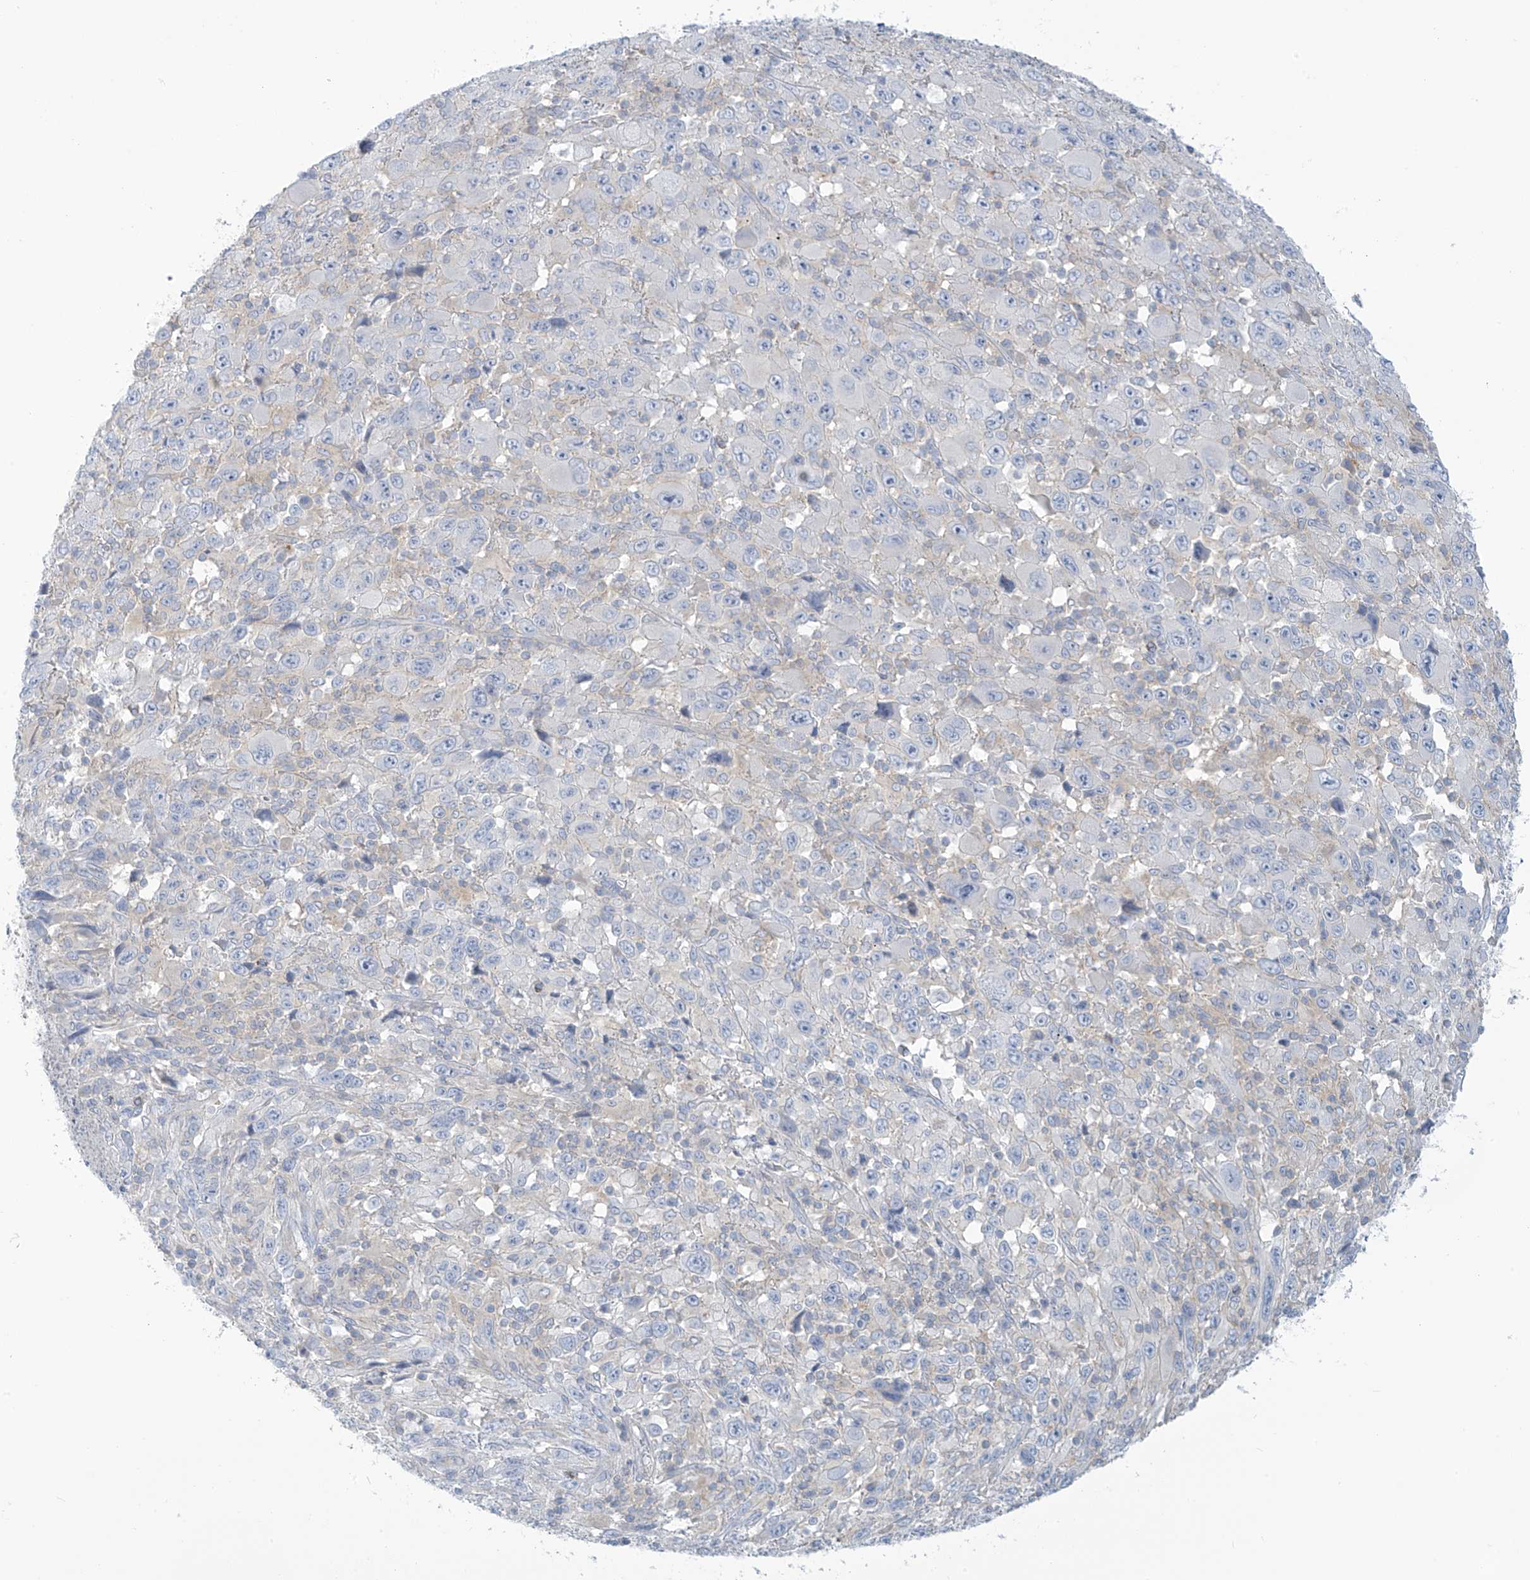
{"staining": {"intensity": "negative", "quantity": "none", "location": "none"}, "tissue": "melanoma", "cell_type": "Tumor cells", "image_type": "cancer", "snomed": [{"axis": "morphology", "description": "Malignant melanoma, Metastatic site"}, {"axis": "topography", "description": "Skin"}], "caption": "There is no significant expression in tumor cells of melanoma. (Brightfield microscopy of DAB (3,3'-diaminobenzidine) IHC at high magnification).", "gene": "SLC6A12", "patient": {"sex": "female", "age": 56}}